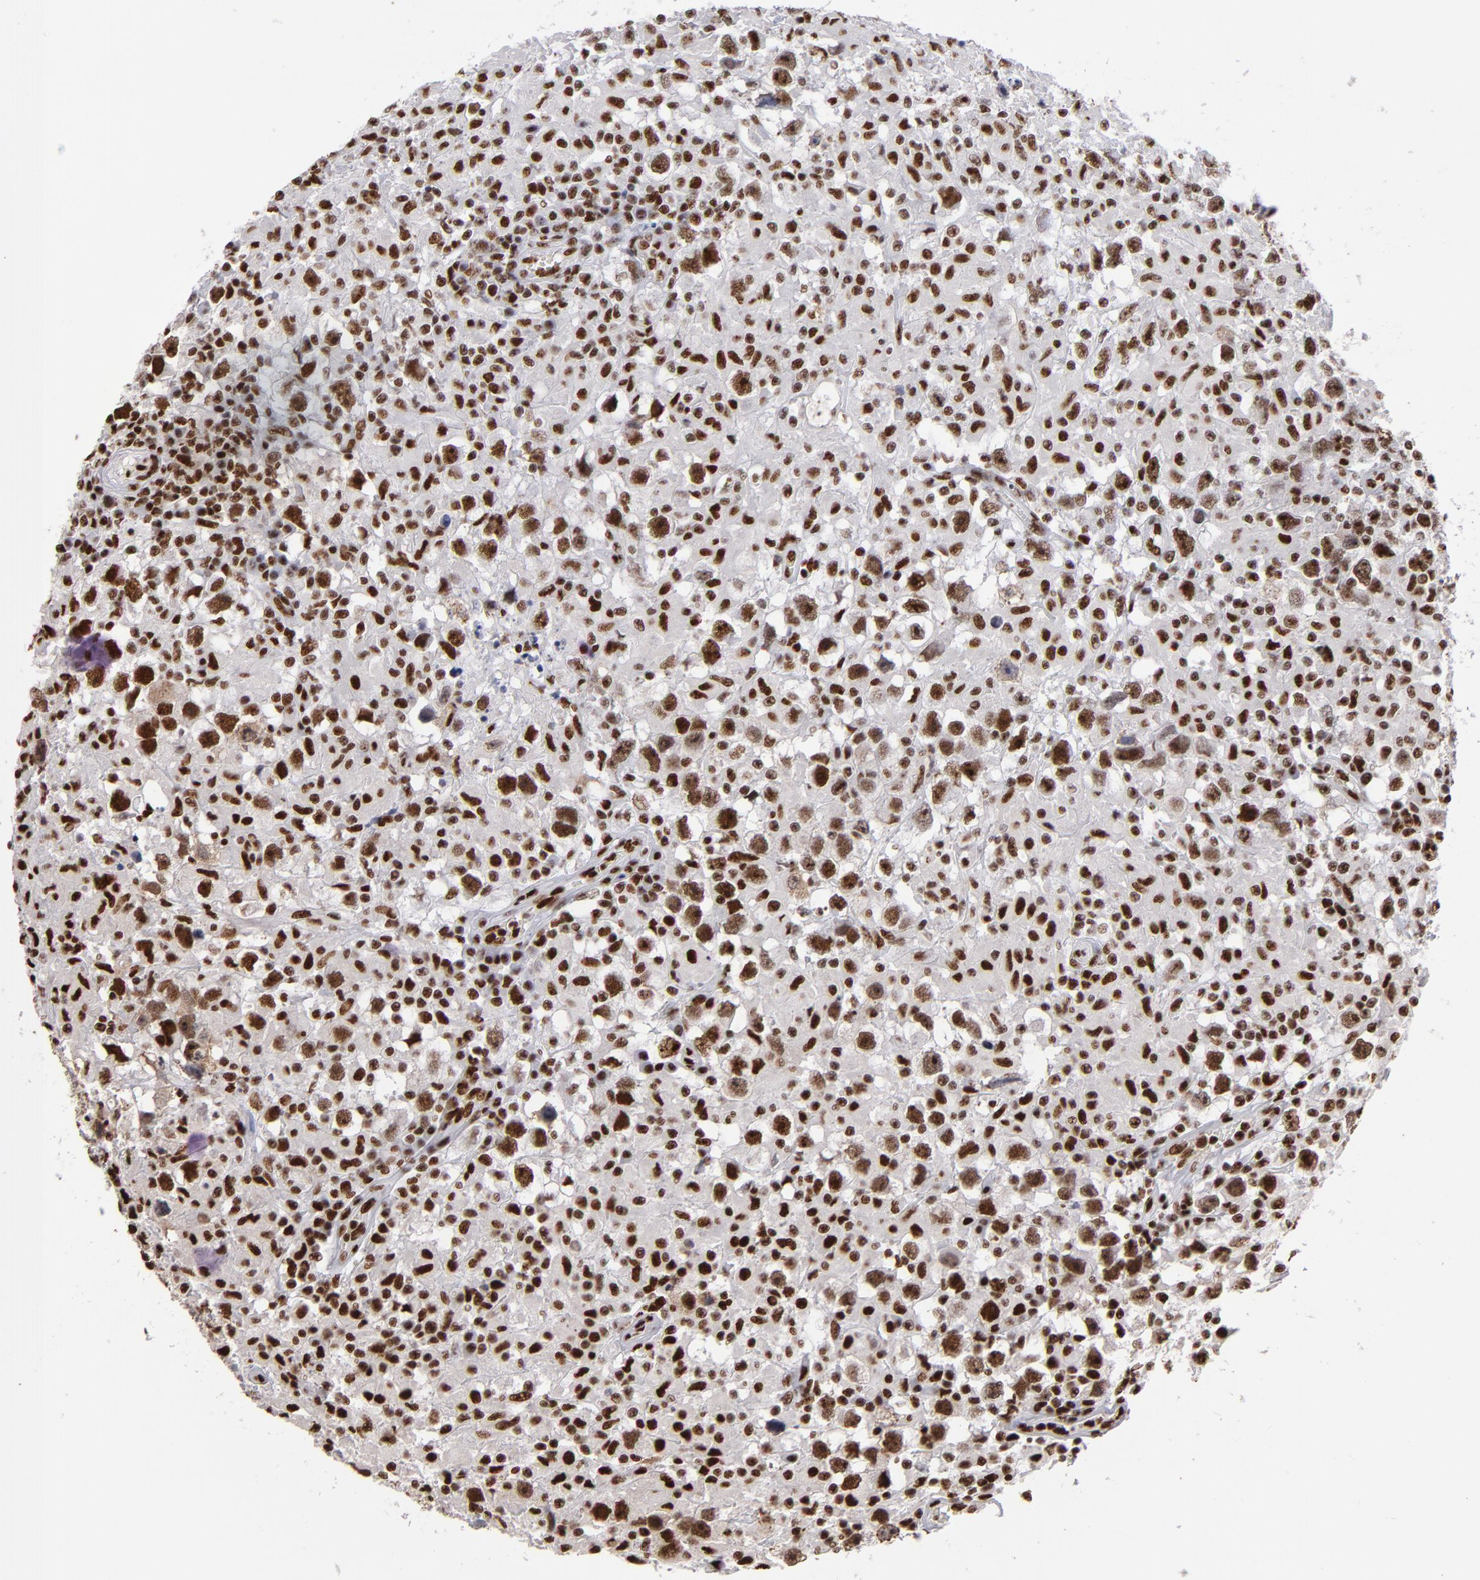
{"staining": {"intensity": "strong", "quantity": ">75%", "location": "nuclear"}, "tissue": "testis cancer", "cell_type": "Tumor cells", "image_type": "cancer", "snomed": [{"axis": "morphology", "description": "Seminoma, NOS"}, {"axis": "topography", "description": "Testis"}], "caption": "Strong nuclear protein staining is identified in approximately >75% of tumor cells in testis cancer (seminoma).", "gene": "MRE11", "patient": {"sex": "male", "age": 34}}